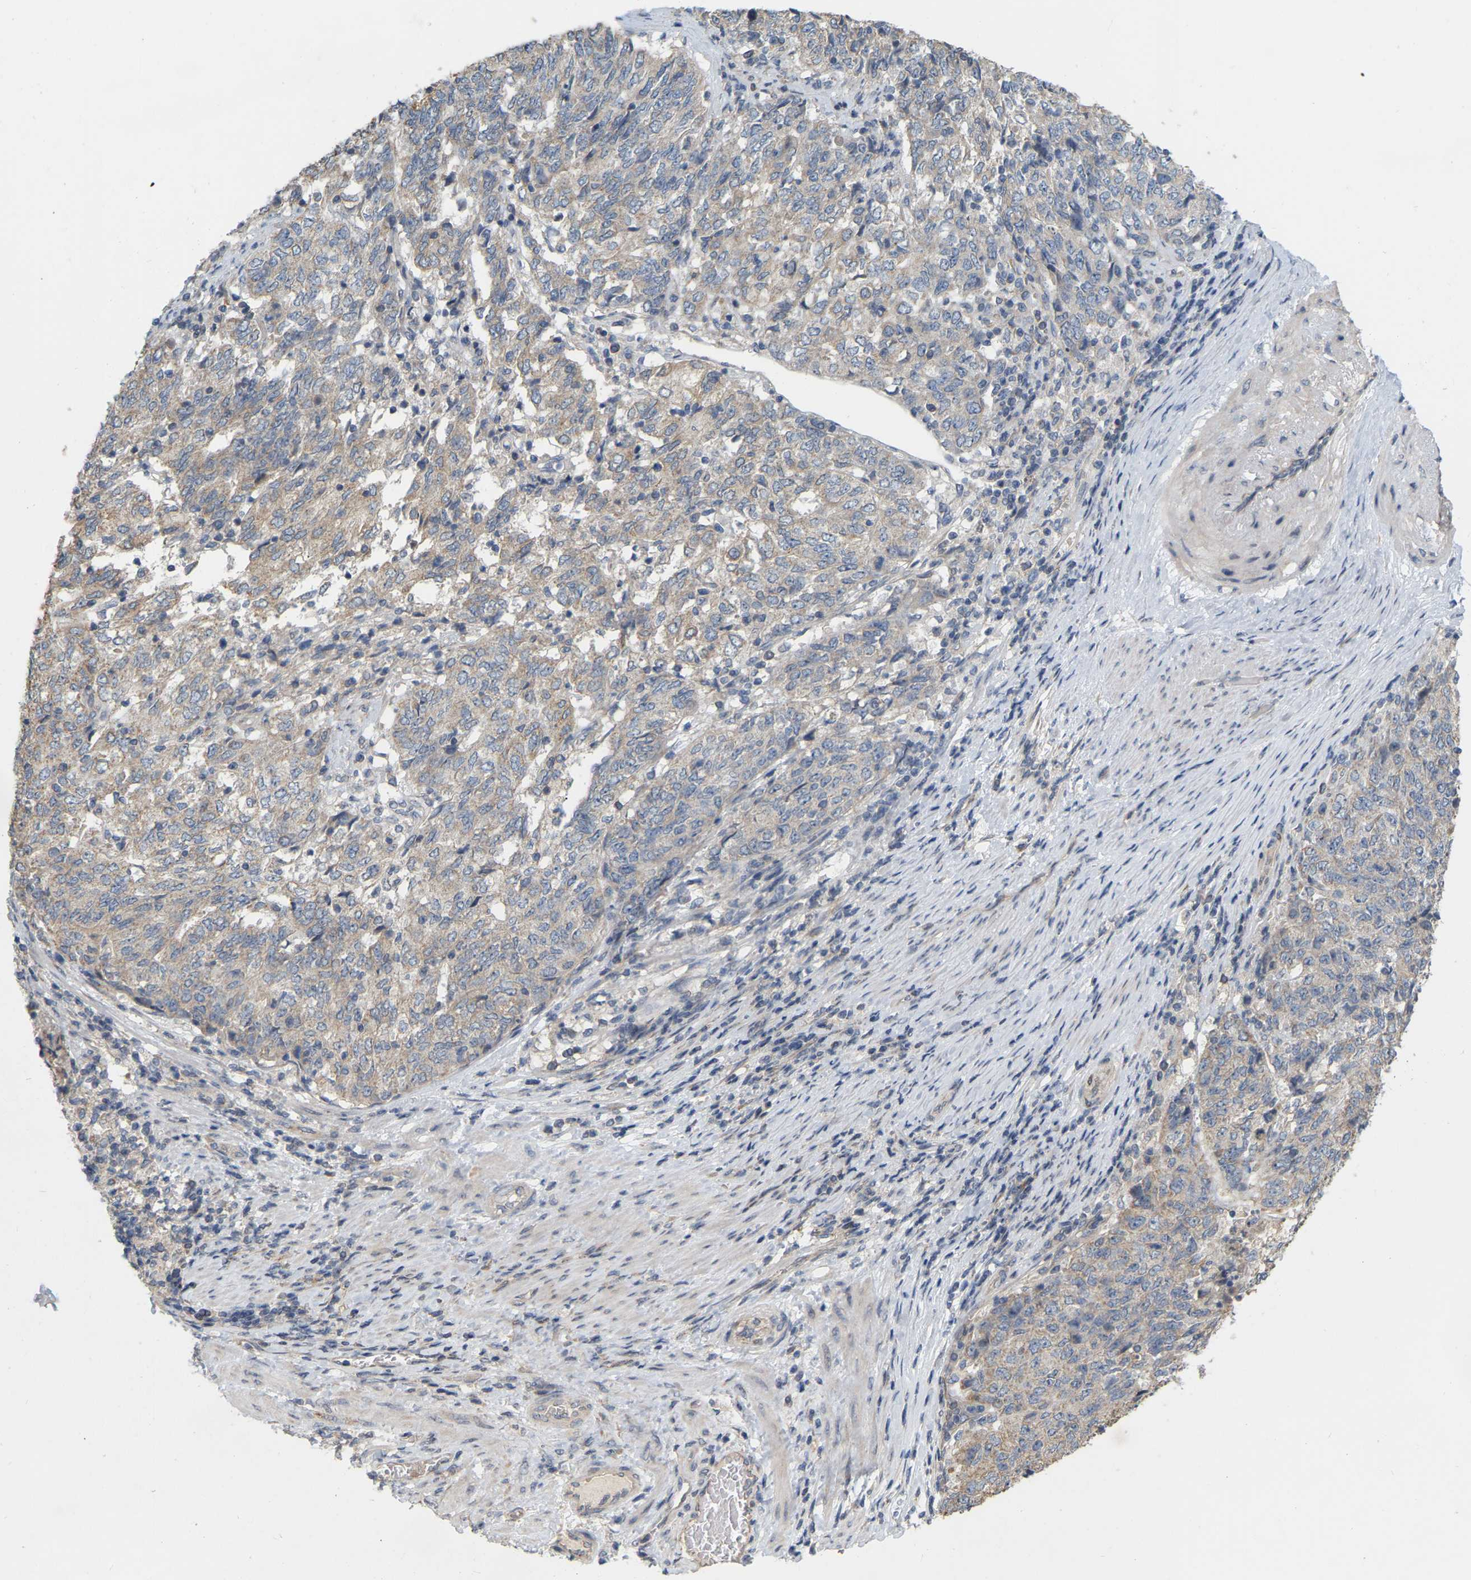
{"staining": {"intensity": "weak", "quantity": "25%-75%", "location": "cytoplasmic/membranous"}, "tissue": "endometrial cancer", "cell_type": "Tumor cells", "image_type": "cancer", "snomed": [{"axis": "morphology", "description": "Adenocarcinoma, NOS"}, {"axis": "topography", "description": "Endometrium"}], "caption": "Immunohistochemical staining of human endometrial cancer demonstrates low levels of weak cytoplasmic/membranous protein staining in approximately 25%-75% of tumor cells. The staining is performed using DAB (3,3'-diaminobenzidine) brown chromogen to label protein expression. The nuclei are counter-stained blue using hematoxylin.", "gene": "SSH1", "patient": {"sex": "female", "age": 80}}